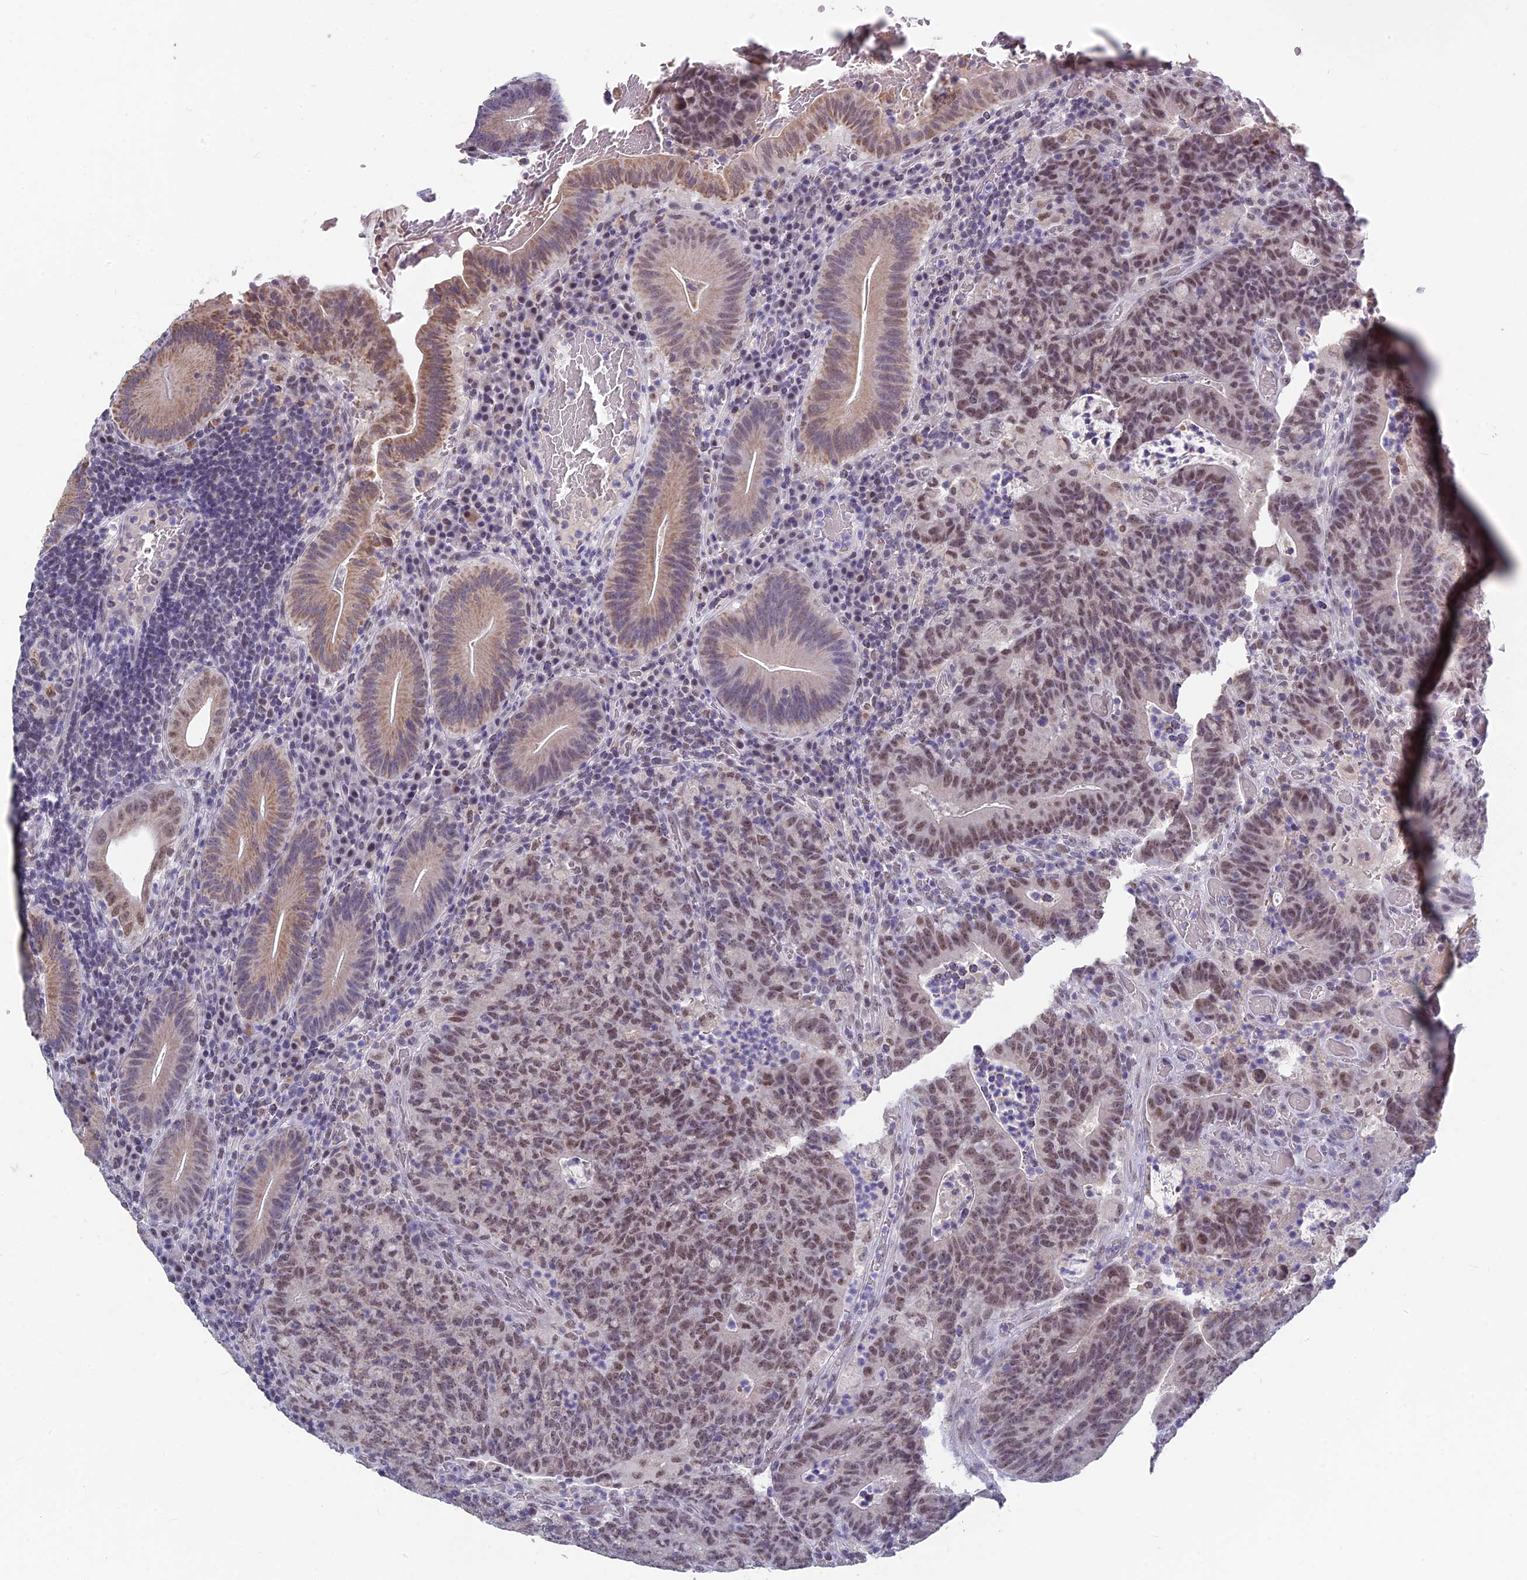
{"staining": {"intensity": "moderate", "quantity": ">75%", "location": "nuclear"}, "tissue": "colorectal cancer", "cell_type": "Tumor cells", "image_type": "cancer", "snomed": [{"axis": "morphology", "description": "Normal tissue, NOS"}, {"axis": "morphology", "description": "Adenocarcinoma, NOS"}, {"axis": "topography", "description": "Colon"}], "caption": "Immunohistochemical staining of colorectal cancer (adenocarcinoma) reveals medium levels of moderate nuclear expression in approximately >75% of tumor cells.", "gene": "MT-CO3", "patient": {"sex": "female", "age": 75}}